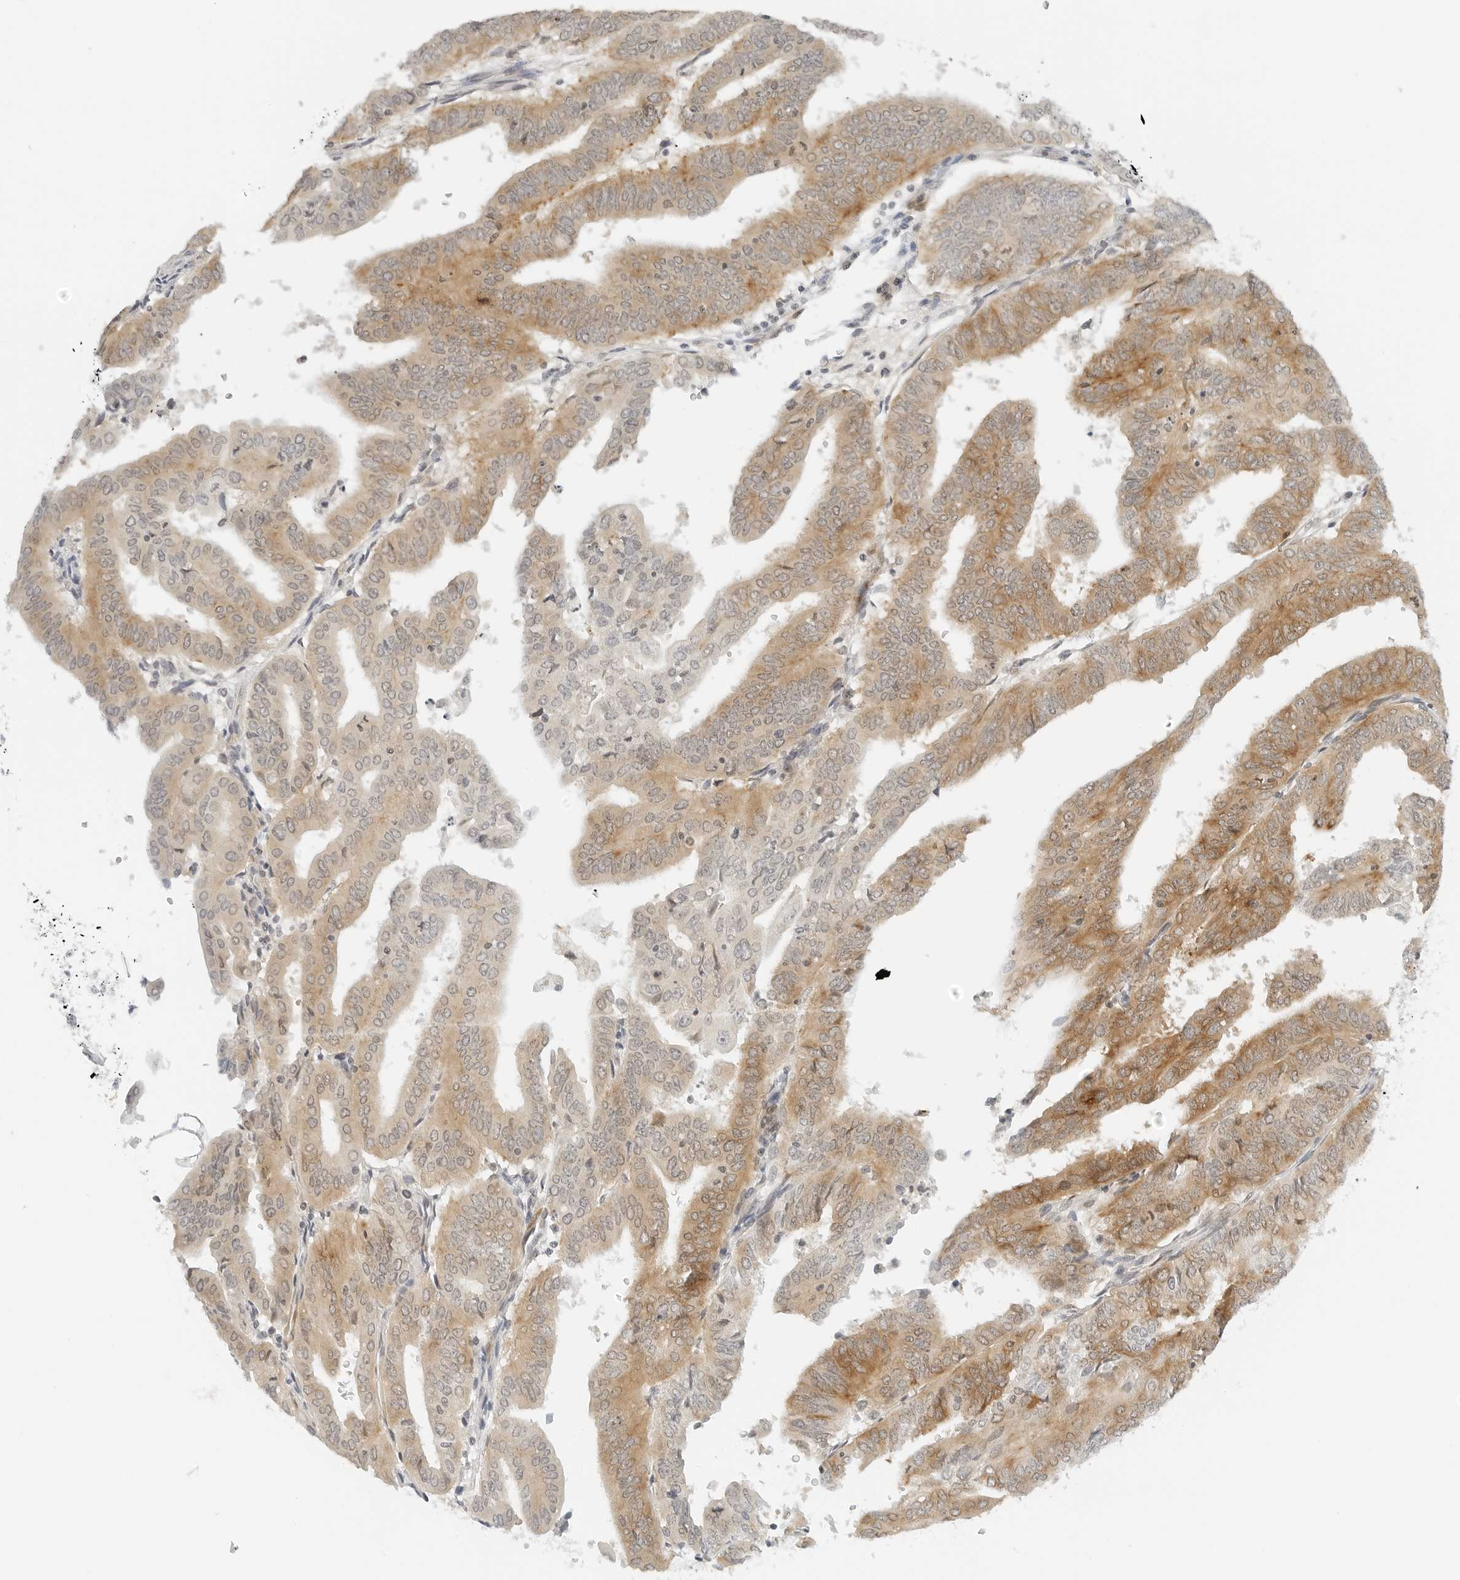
{"staining": {"intensity": "moderate", "quantity": ">75%", "location": "cytoplasmic/membranous"}, "tissue": "endometrial cancer", "cell_type": "Tumor cells", "image_type": "cancer", "snomed": [{"axis": "morphology", "description": "Adenocarcinoma, NOS"}, {"axis": "topography", "description": "Uterus"}], "caption": "Protein expression analysis of human endometrial adenocarcinoma reveals moderate cytoplasmic/membranous staining in about >75% of tumor cells. (brown staining indicates protein expression, while blue staining denotes nuclei).", "gene": "NEO1", "patient": {"sex": "female", "age": 77}}